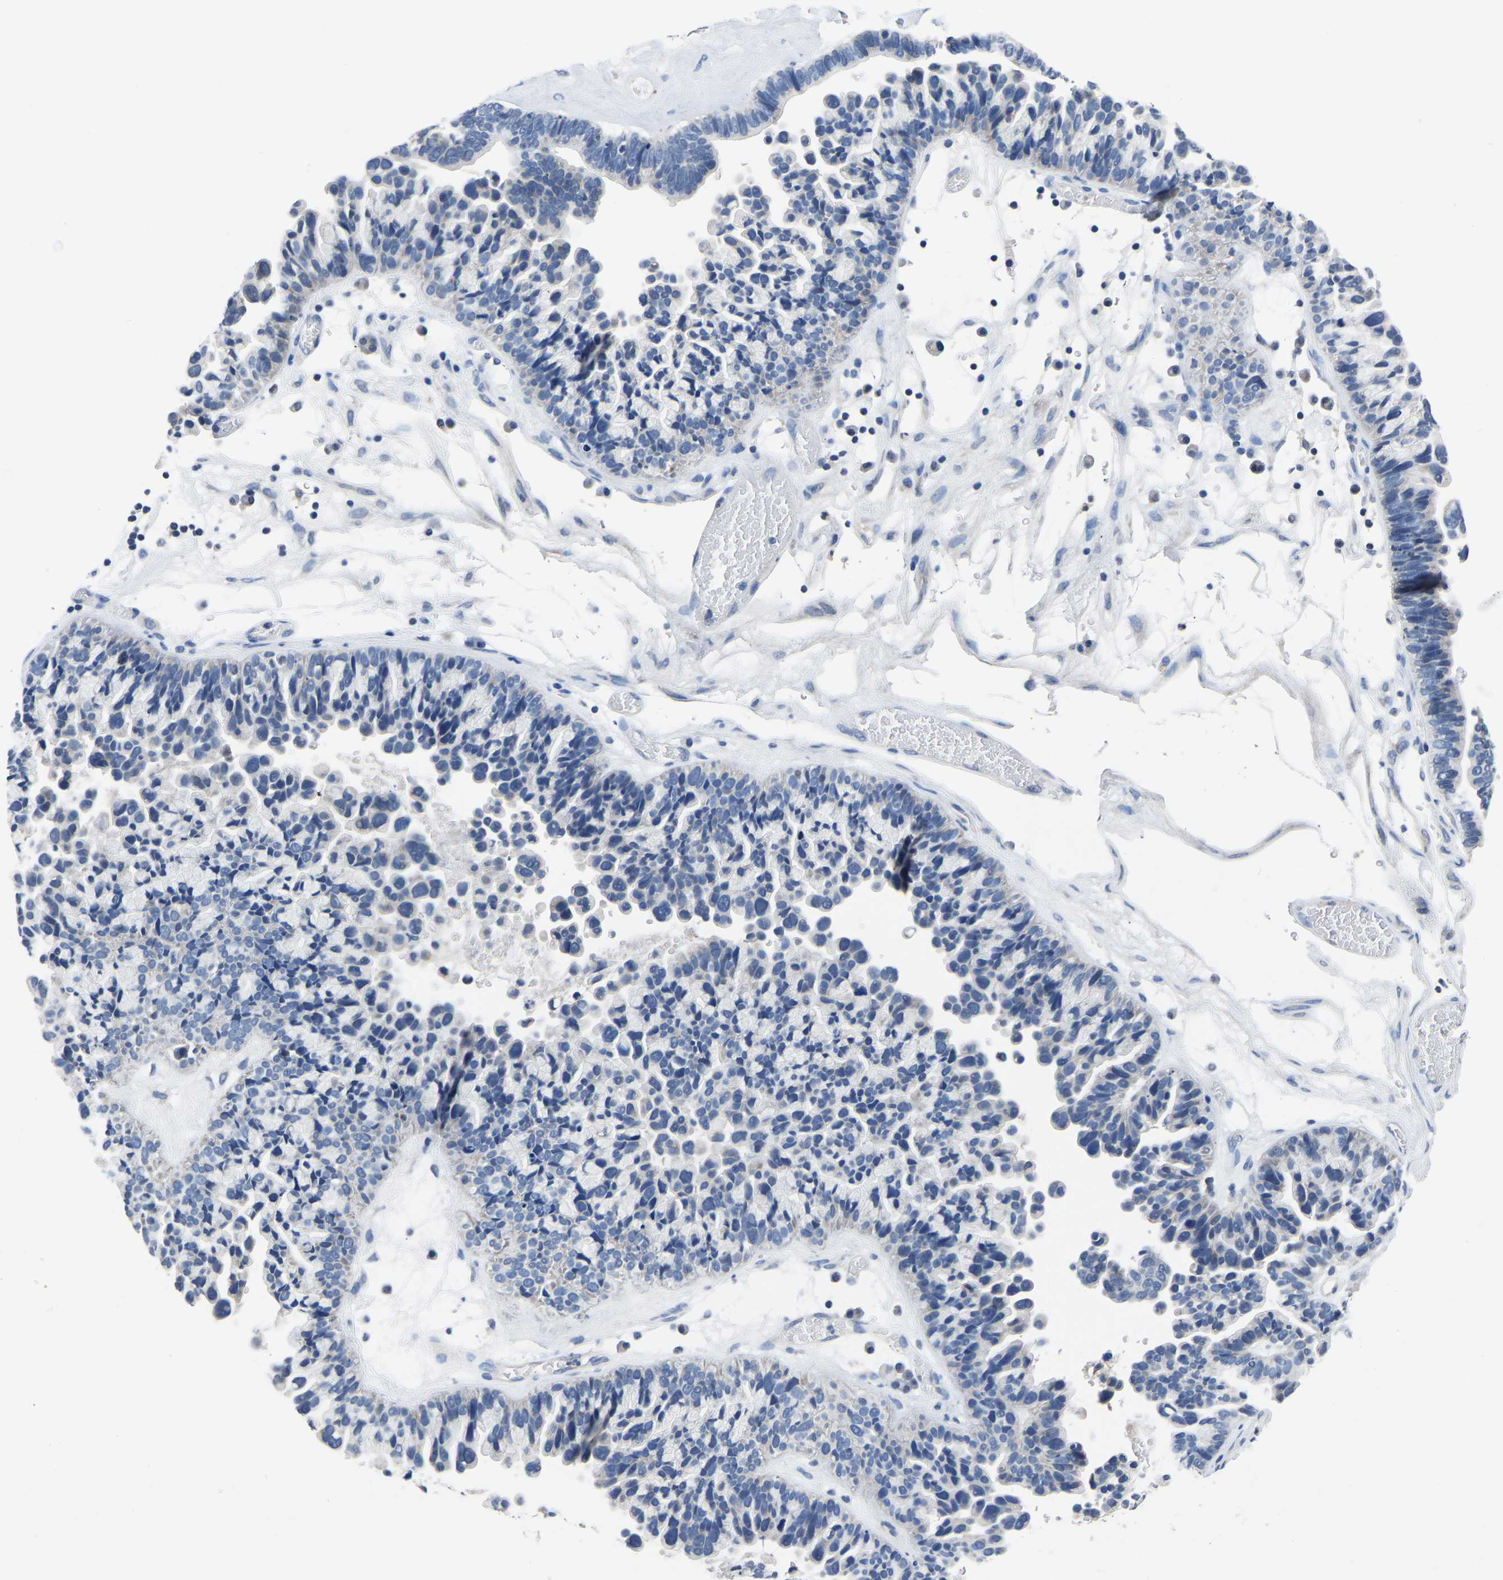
{"staining": {"intensity": "negative", "quantity": "none", "location": "none"}, "tissue": "ovarian cancer", "cell_type": "Tumor cells", "image_type": "cancer", "snomed": [{"axis": "morphology", "description": "Cystadenocarcinoma, serous, NOS"}, {"axis": "topography", "description": "Ovary"}], "caption": "Immunohistochemistry (IHC) image of human ovarian cancer stained for a protein (brown), which exhibits no positivity in tumor cells. Brightfield microscopy of immunohistochemistry (IHC) stained with DAB (3,3'-diaminobenzidine) (brown) and hematoxylin (blue), captured at high magnification.", "gene": "FGD5", "patient": {"sex": "female", "age": 56}}